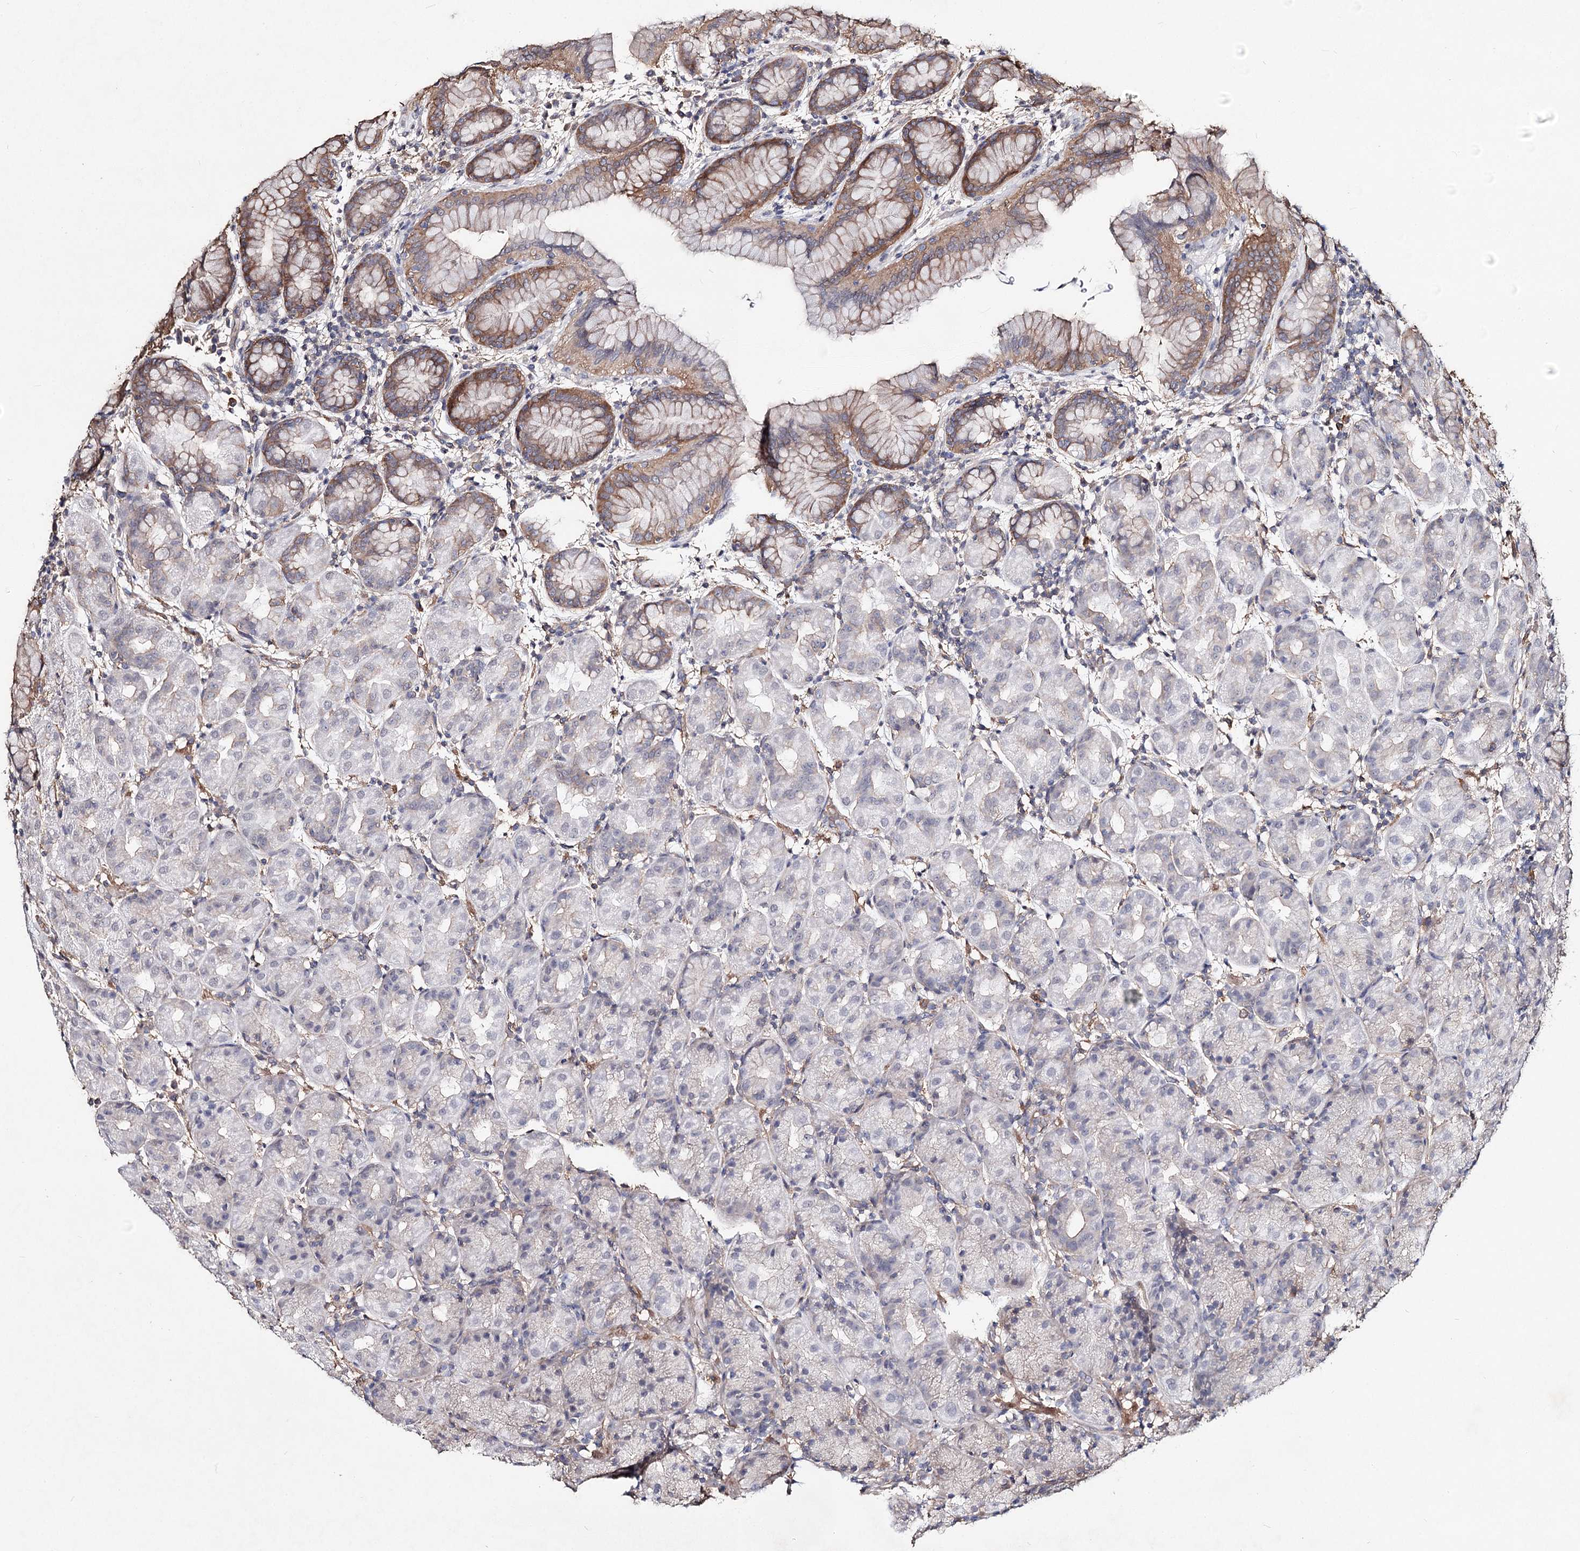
{"staining": {"intensity": "moderate", "quantity": "<25%", "location": "cytoplasmic/membranous"}, "tissue": "stomach", "cell_type": "Glandular cells", "image_type": "normal", "snomed": [{"axis": "morphology", "description": "Normal tissue, NOS"}, {"axis": "topography", "description": "Stomach"}], "caption": "A brown stain highlights moderate cytoplasmic/membranous staining of a protein in glandular cells of unremarkable stomach. (Stains: DAB (3,3'-diaminobenzidine) in brown, nuclei in blue, Microscopy: brightfield microscopy at high magnification).", "gene": "TMEM218", "patient": {"sex": "female", "age": 79}}